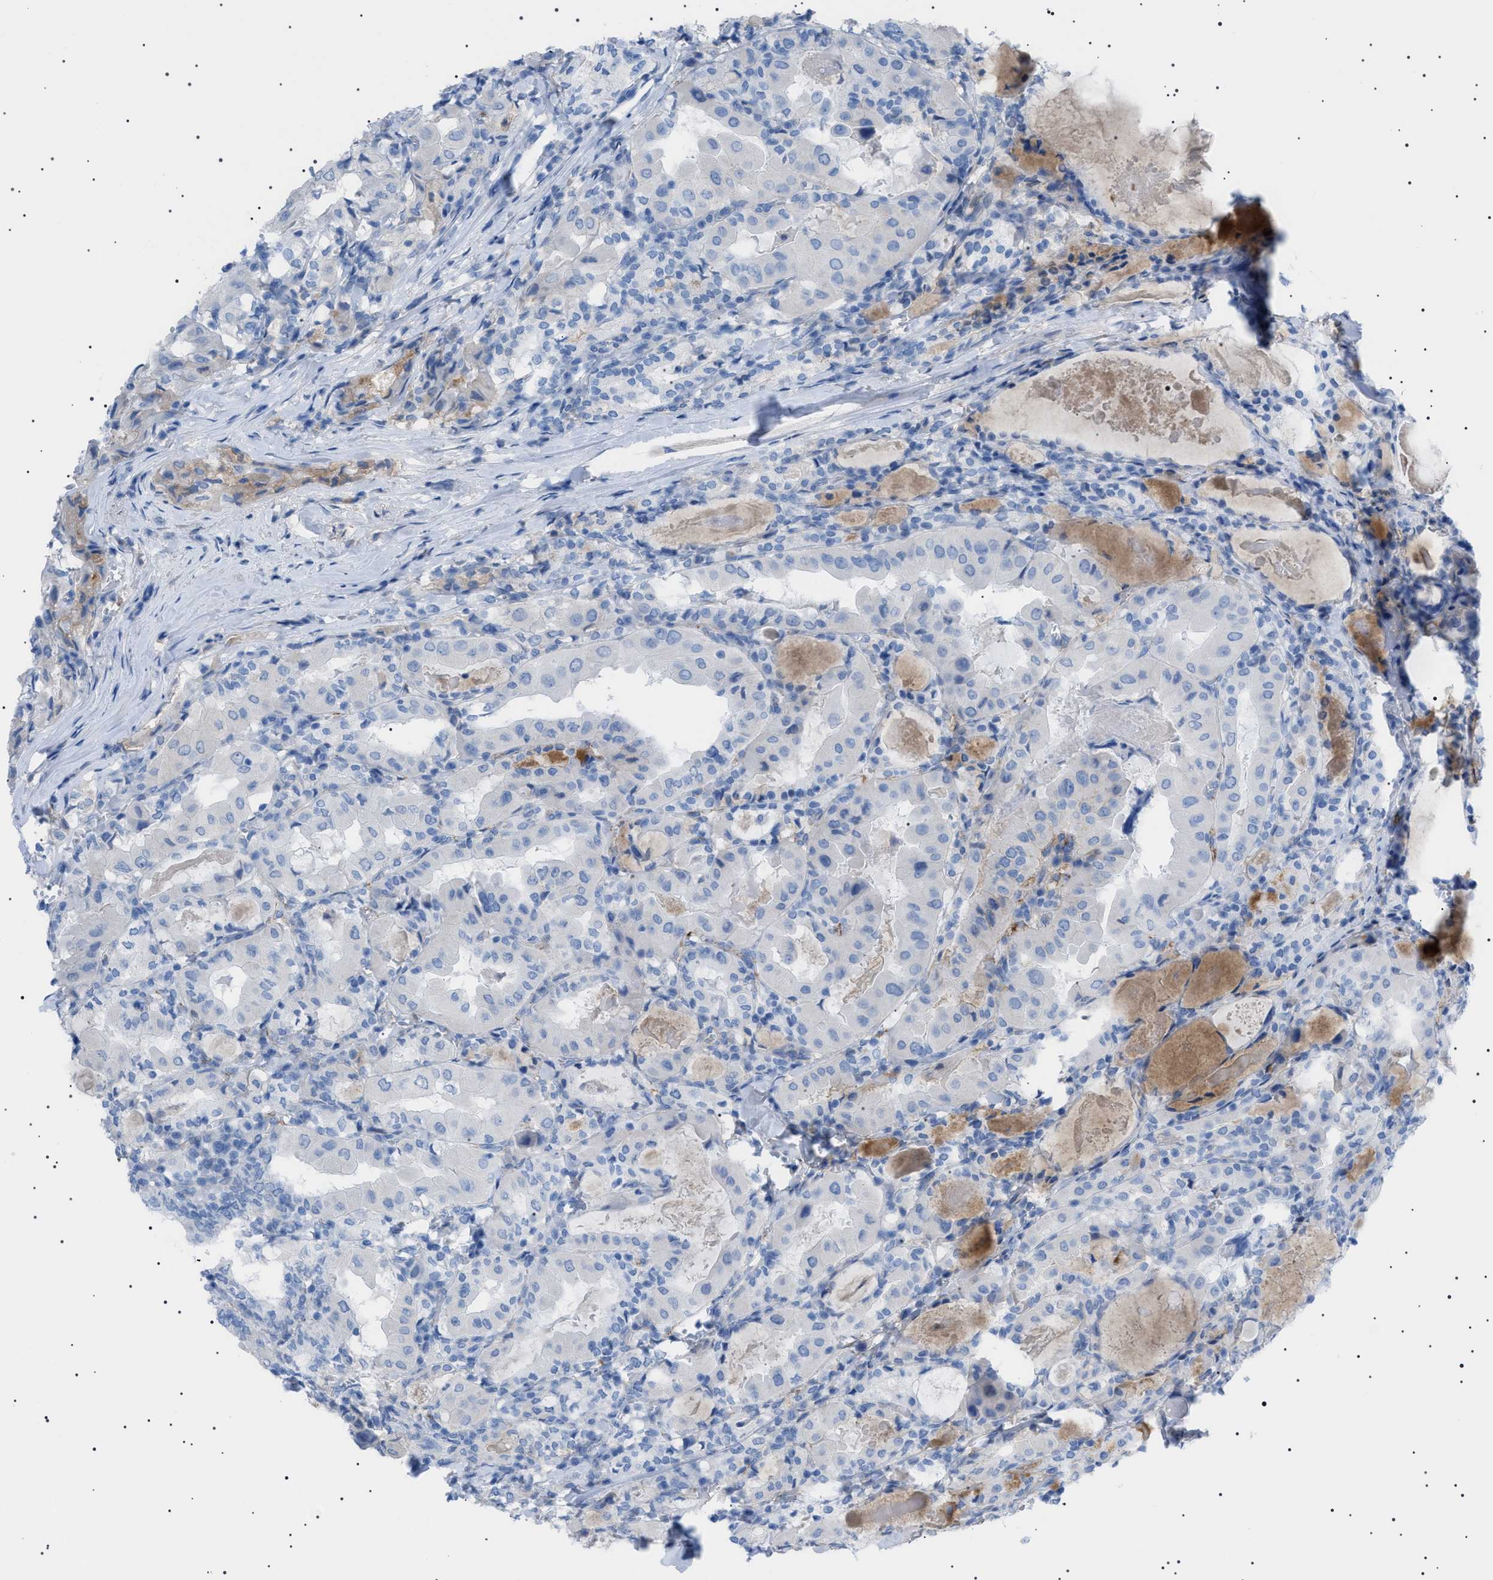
{"staining": {"intensity": "negative", "quantity": "none", "location": "none"}, "tissue": "thyroid cancer", "cell_type": "Tumor cells", "image_type": "cancer", "snomed": [{"axis": "morphology", "description": "Papillary adenocarcinoma, NOS"}, {"axis": "topography", "description": "Thyroid gland"}], "caption": "The histopathology image reveals no significant positivity in tumor cells of thyroid cancer (papillary adenocarcinoma).", "gene": "LPA", "patient": {"sex": "female", "age": 42}}